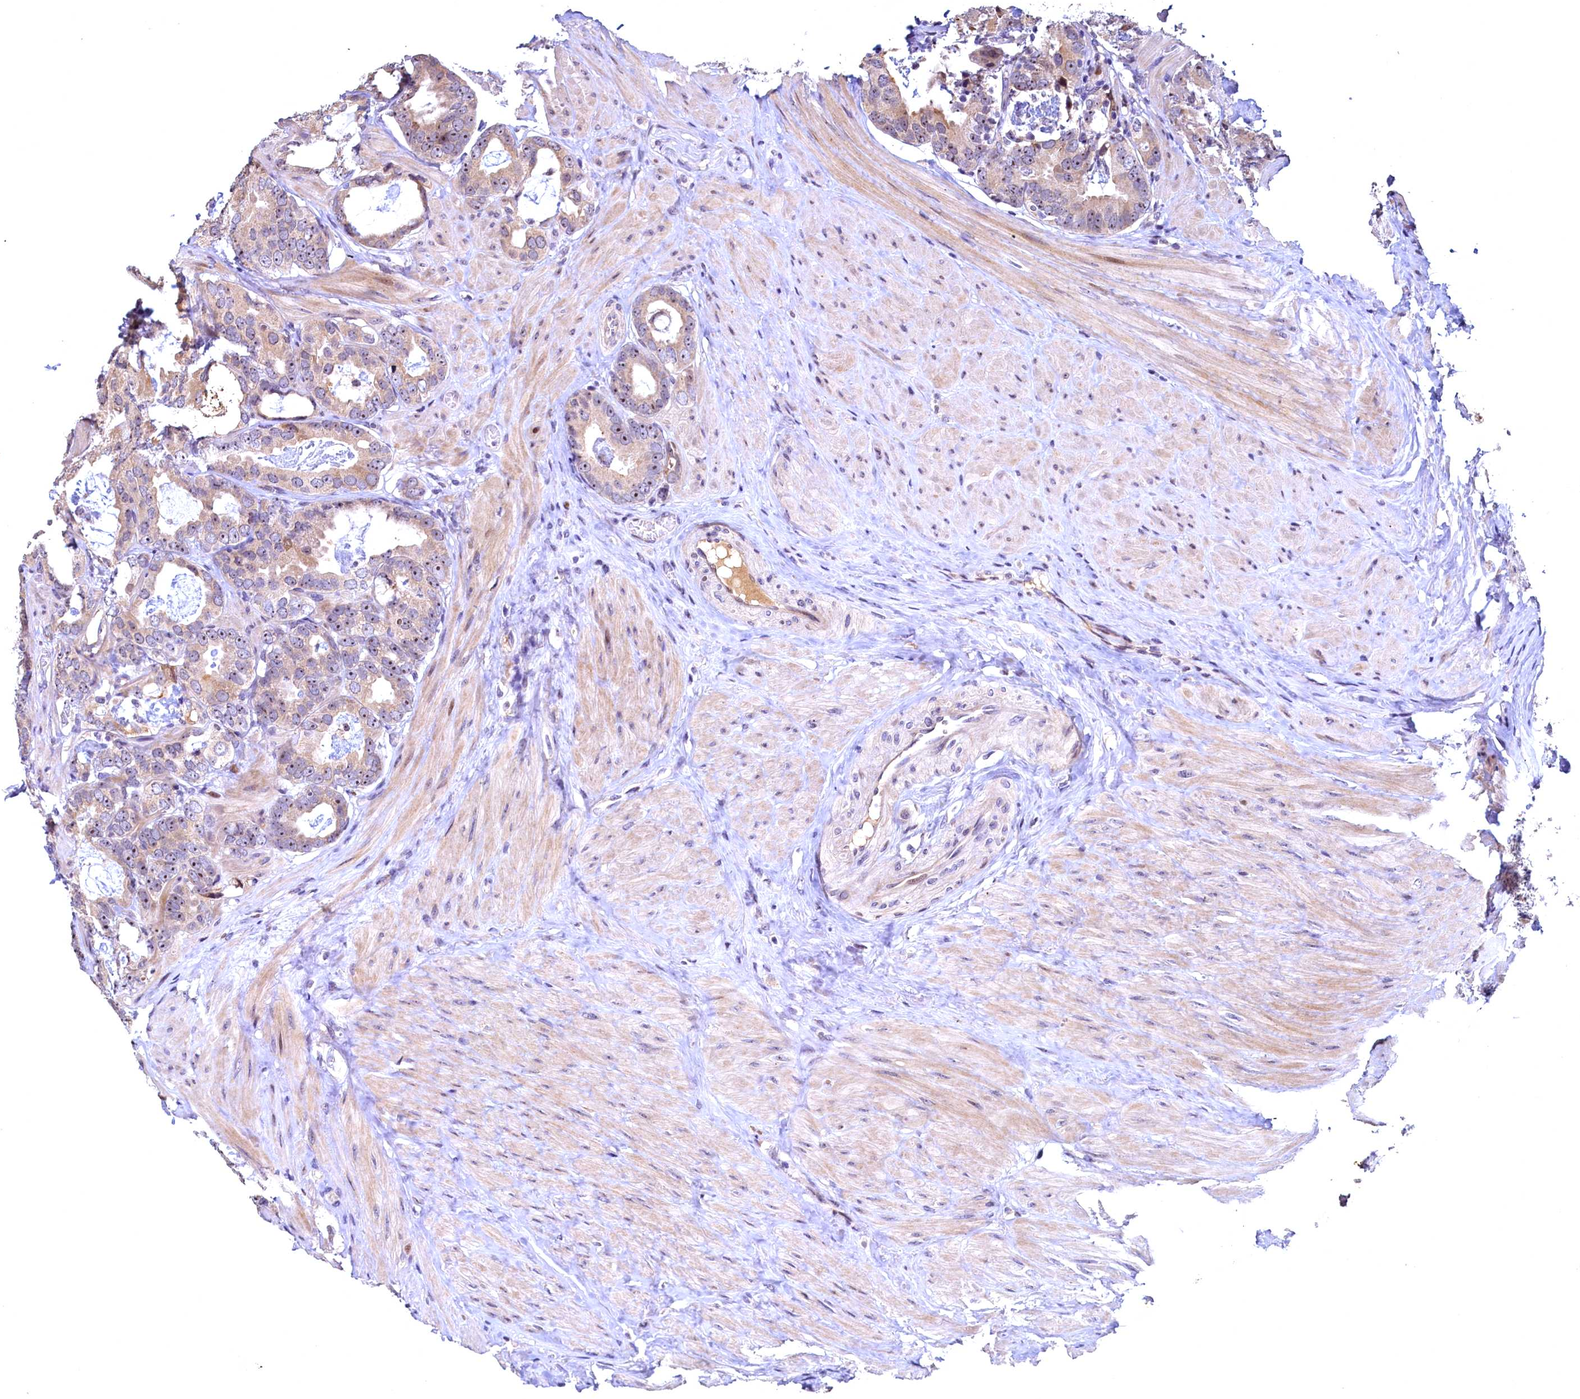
{"staining": {"intensity": "weak", "quantity": "25%-75%", "location": "cytoplasmic/membranous"}, "tissue": "prostate cancer", "cell_type": "Tumor cells", "image_type": "cancer", "snomed": [{"axis": "morphology", "description": "Adenocarcinoma, Low grade"}, {"axis": "topography", "description": "Prostate"}], "caption": "Immunohistochemistry (IHC) photomicrograph of prostate cancer (adenocarcinoma (low-grade)) stained for a protein (brown), which exhibits low levels of weak cytoplasmic/membranous positivity in approximately 25%-75% of tumor cells.", "gene": "LATS2", "patient": {"sex": "male", "age": 71}}